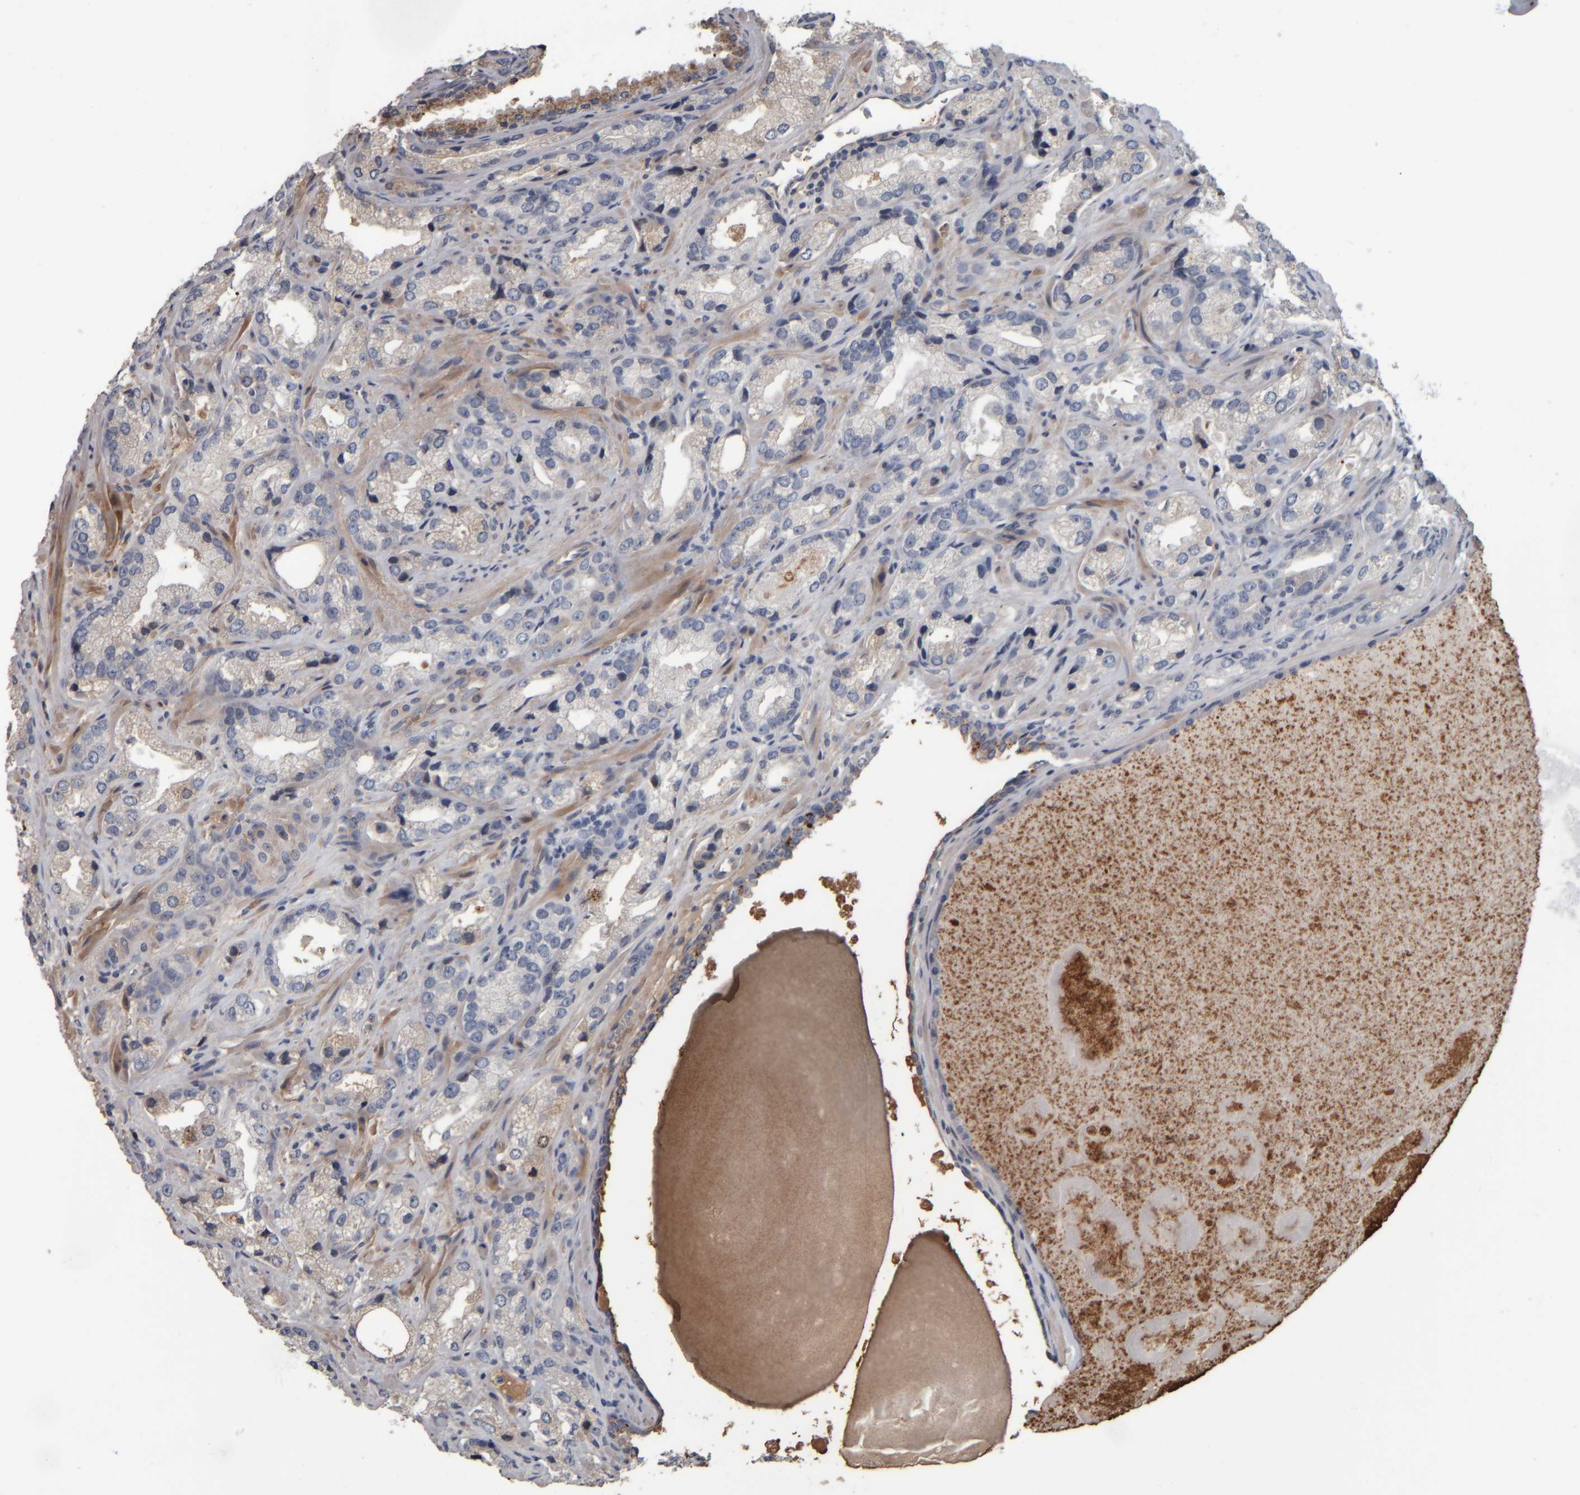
{"staining": {"intensity": "negative", "quantity": "none", "location": "none"}, "tissue": "prostate cancer", "cell_type": "Tumor cells", "image_type": "cancer", "snomed": [{"axis": "morphology", "description": "Adenocarcinoma, High grade"}, {"axis": "topography", "description": "Prostate"}], "caption": "High power microscopy image of an IHC photomicrograph of high-grade adenocarcinoma (prostate), revealing no significant staining in tumor cells. The staining is performed using DAB (3,3'-diaminobenzidine) brown chromogen with nuclei counter-stained in using hematoxylin.", "gene": "CAVIN4", "patient": {"sex": "male", "age": 63}}